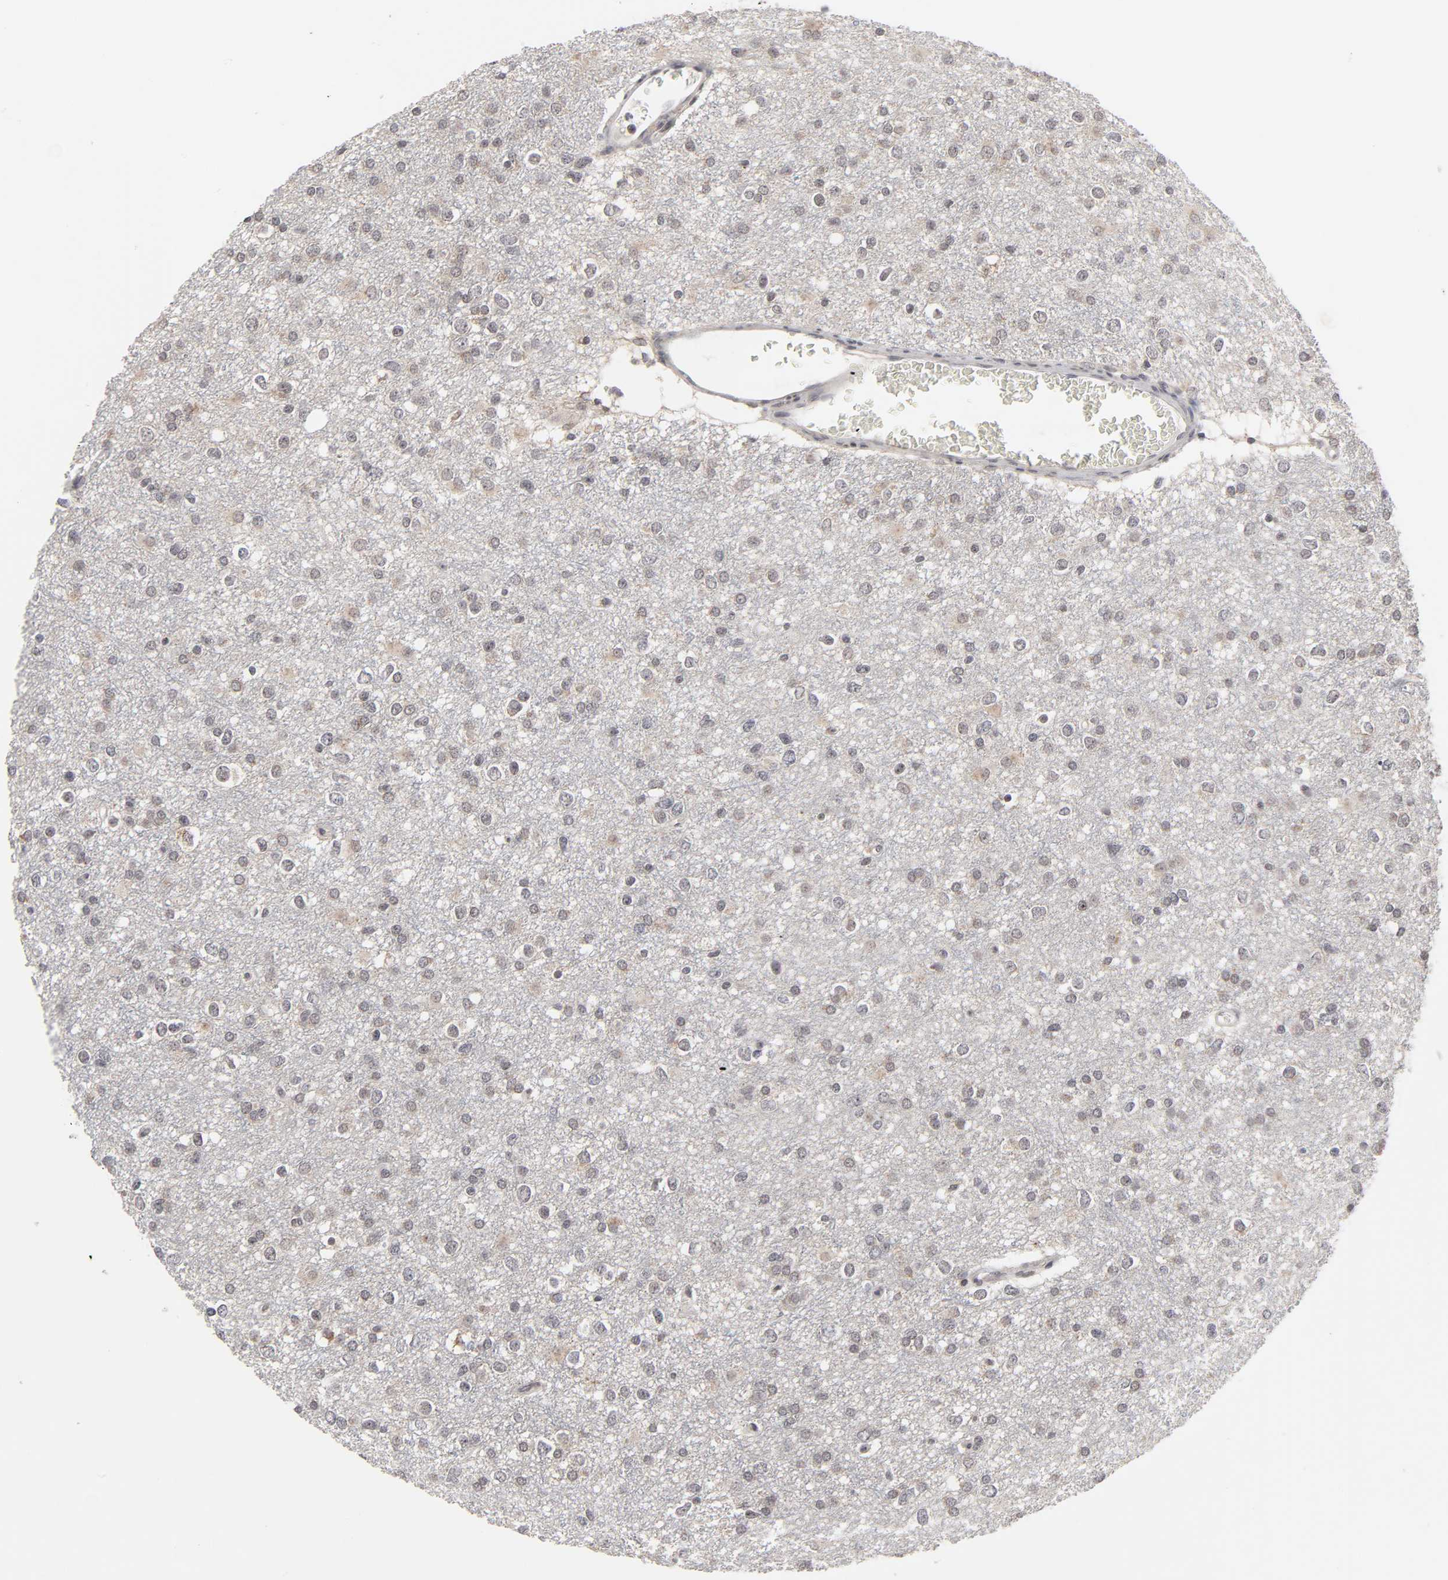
{"staining": {"intensity": "moderate", "quantity": "<25%", "location": "cytoplasmic/membranous"}, "tissue": "glioma", "cell_type": "Tumor cells", "image_type": "cancer", "snomed": [{"axis": "morphology", "description": "Glioma, malignant, Low grade"}, {"axis": "topography", "description": "Brain"}], "caption": "Immunohistochemical staining of human glioma shows low levels of moderate cytoplasmic/membranous staining in about <25% of tumor cells. (DAB IHC with brightfield microscopy, high magnification).", "gene": "AUH", "patient": {"sex": "male", "age": 42}}